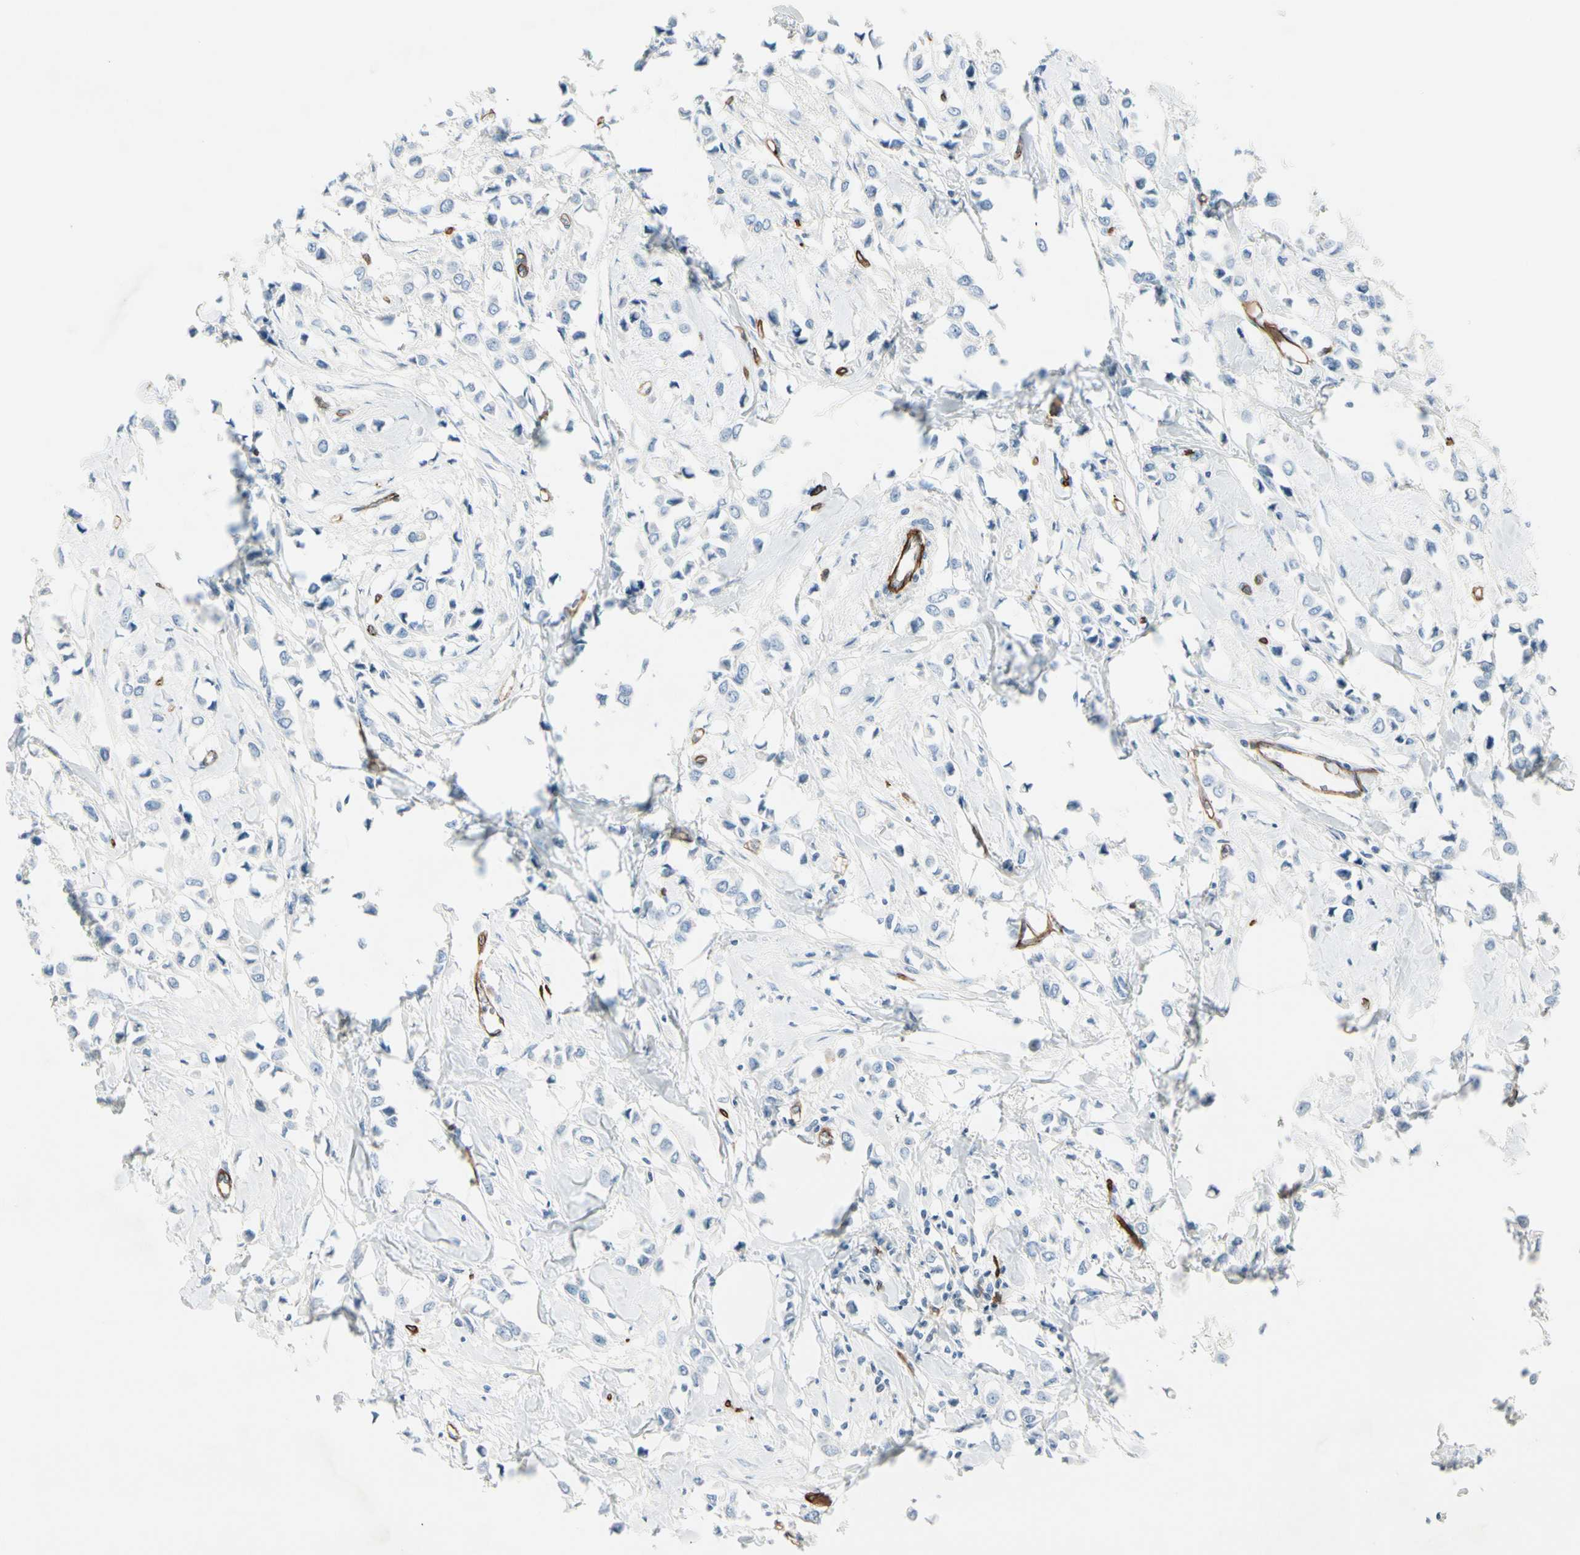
{"staining": {"intensity": "negative", "quantity": "none", "location": "none"}, "tissue": "breast cancer", "cell_type": "Tumor cells", "image_type": "cancer", "snomed": [{"axis": "morphology", "description": "Lobular carcinoma"}, {"axis": "topography", "description": "Breast"}], "caption": "IHC of breast lobular carcinoma demonstrates no staining in tumor cells. The staining was performed using DAB (3,3'-diaminobenzidine) to visualize the protein expression in brown, while the nuclei were stained in blue with hematoxylin (Magnification: 20x).", "gene": "CD93", "patient": {"sex": "female", "age": 51}}